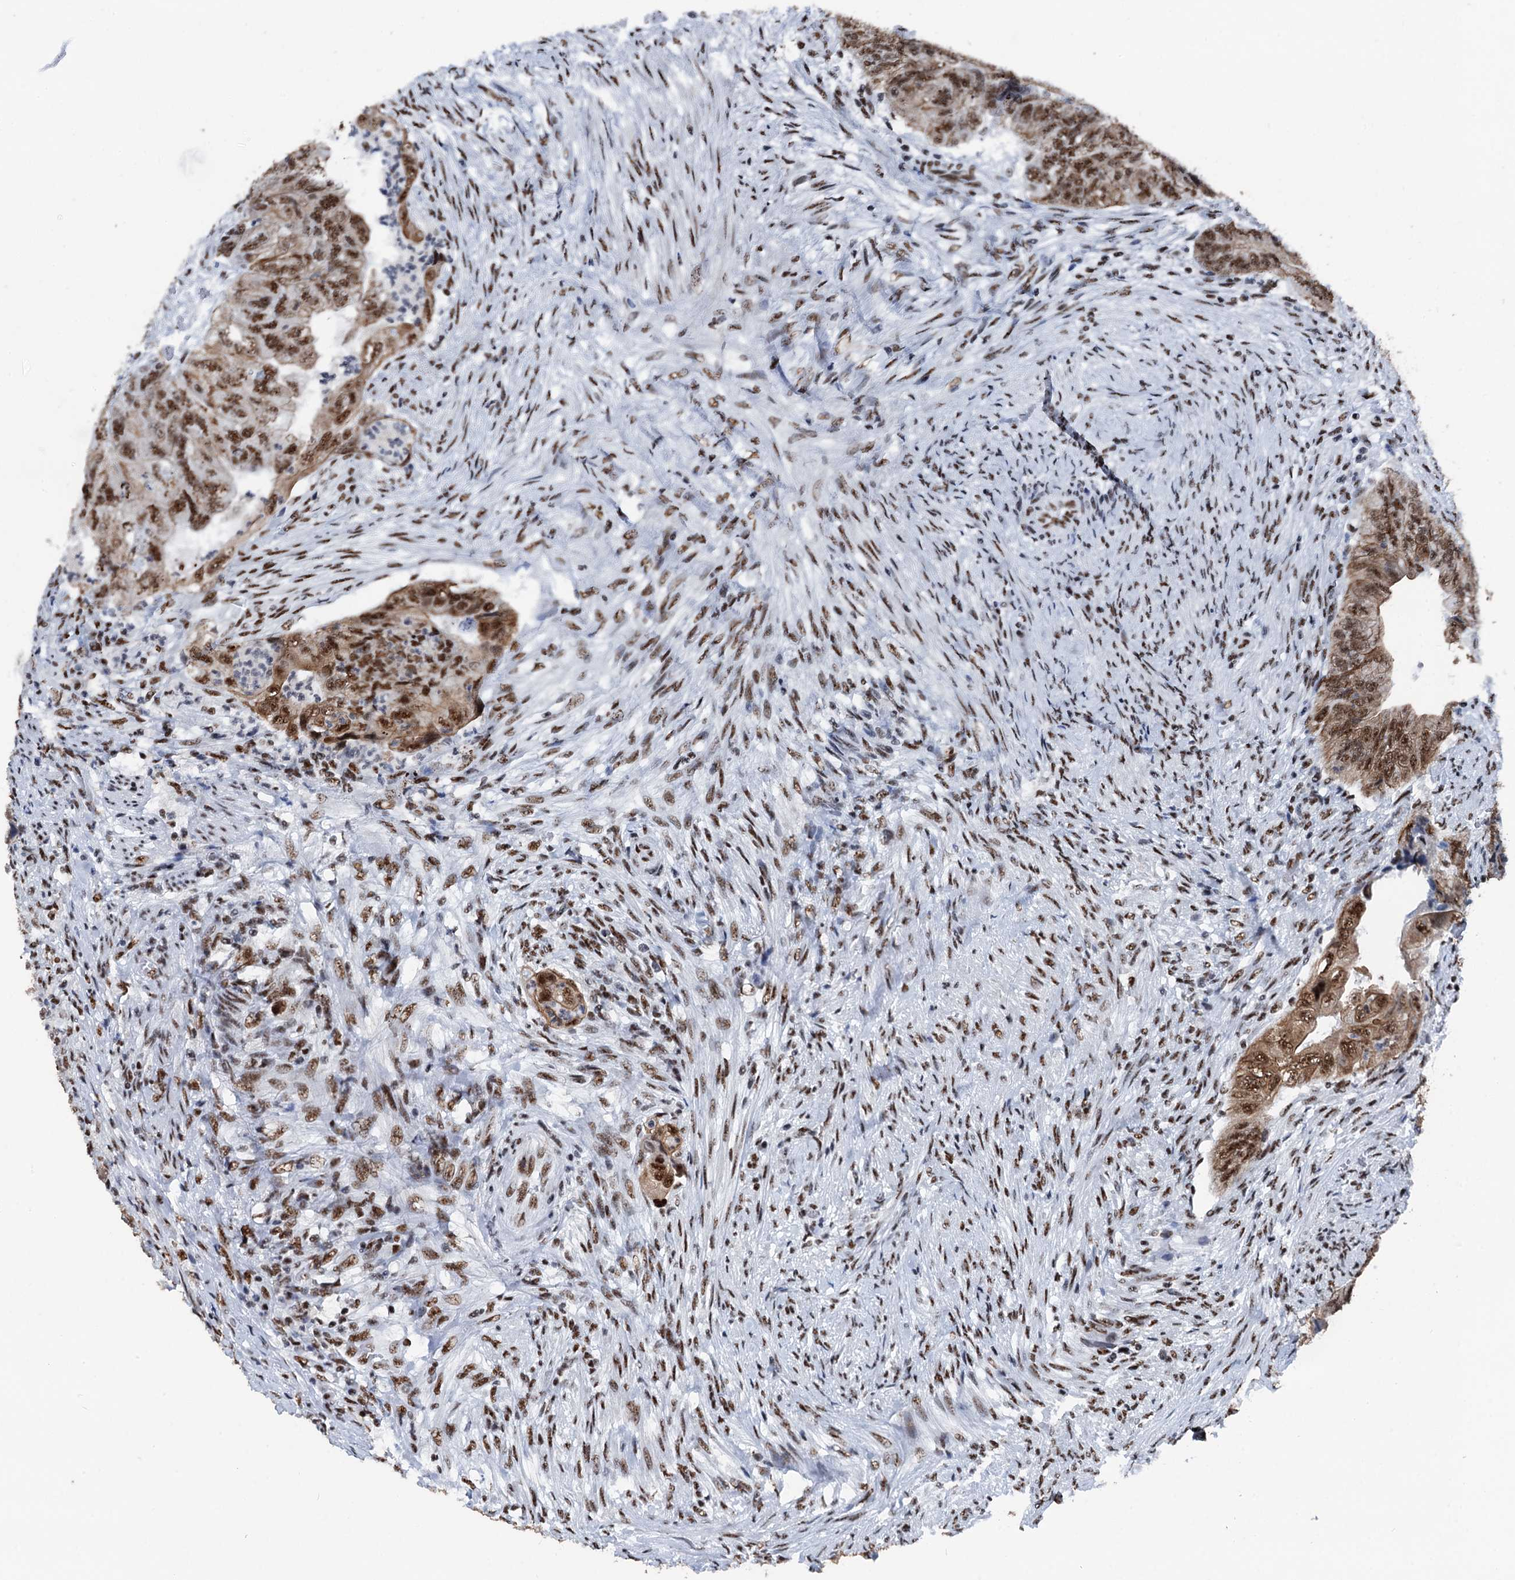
{"staining": {"intensity": "moderate", "quantity": ">75%", "location": "nuclear"}, "tissue": "colorectal cancer", "cell_type": "Tumor cells", "image_type": "cancer", "snomed": [{"axis": "morphology", "description": "Adenocarcinoma, NOS"}, {"axis": "topography", "description": "Rectum"}], "caption": "Immunohistochemical staining of colorectal cancer shows moderate nuclear protein expression in approximately >75% of tumor cells. The protein of interest is stained brown, and the nuclei are stained in blue (DAB (3,3'-diaminobenzidine) IHC with brightfield microscopy, high magnification).", "gene": "DDX23", "patient": {"sex": "male", "age": 63}}